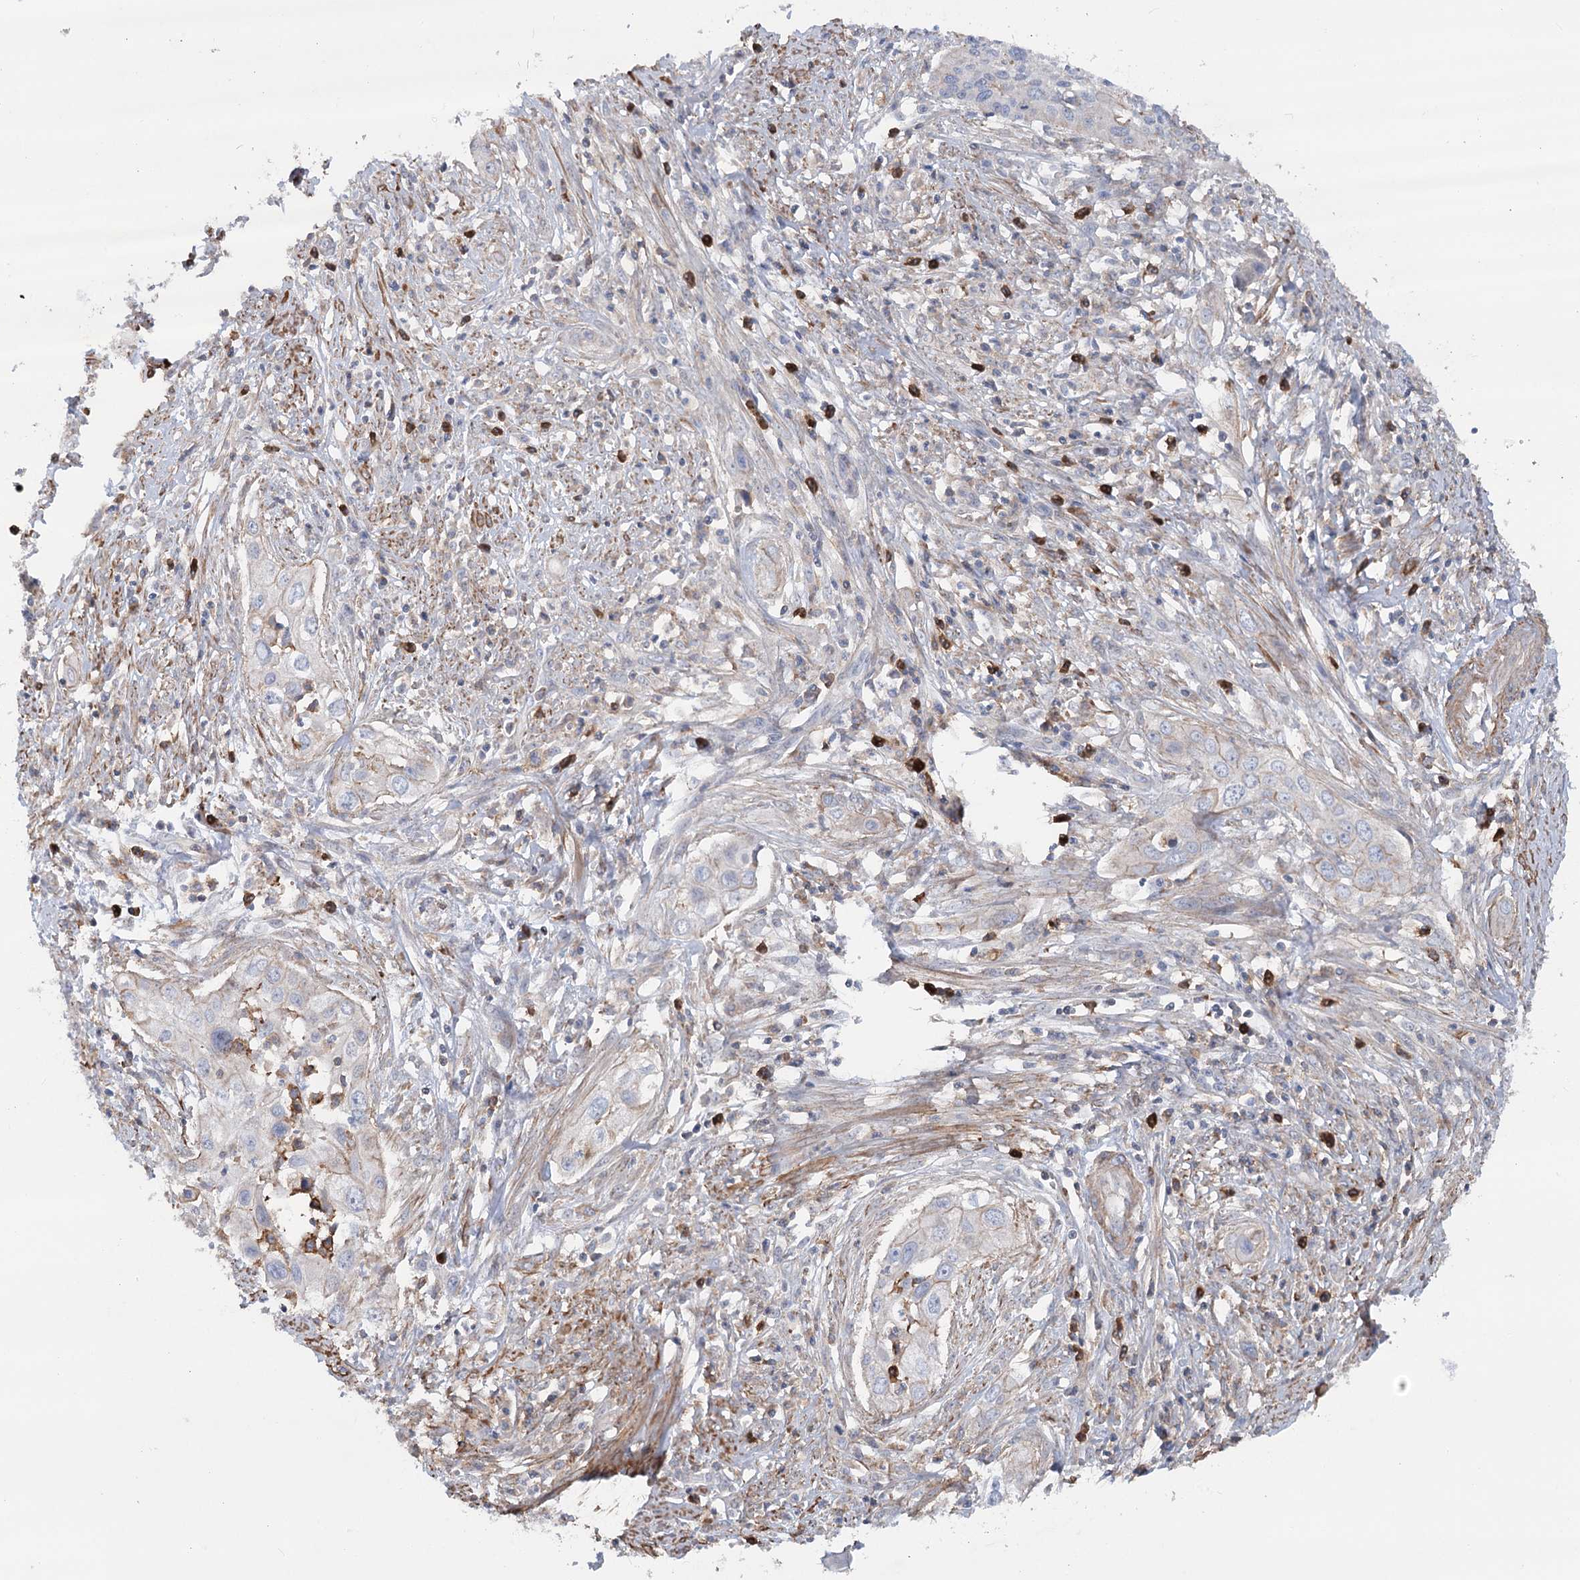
{"staining": {"intensity": "negative", "quantity": "none", "location": "none"}, "tissue": "cervical cancer", "cell_type": "Tumor cells", "image_type": "cancer", "snomed": [{"axis": "morphology", "description": "Squamous cell carcinoma, NOS"}, {"axis": "topography", "description": "Cervix"}], "caption": "Immunohistochemical staining of human cervical squamous cell carcinoma demonstrates no significant positivity in tumor cells.", "gene": "LARP1B", "patient": {"sex": "female", "age": 34}}